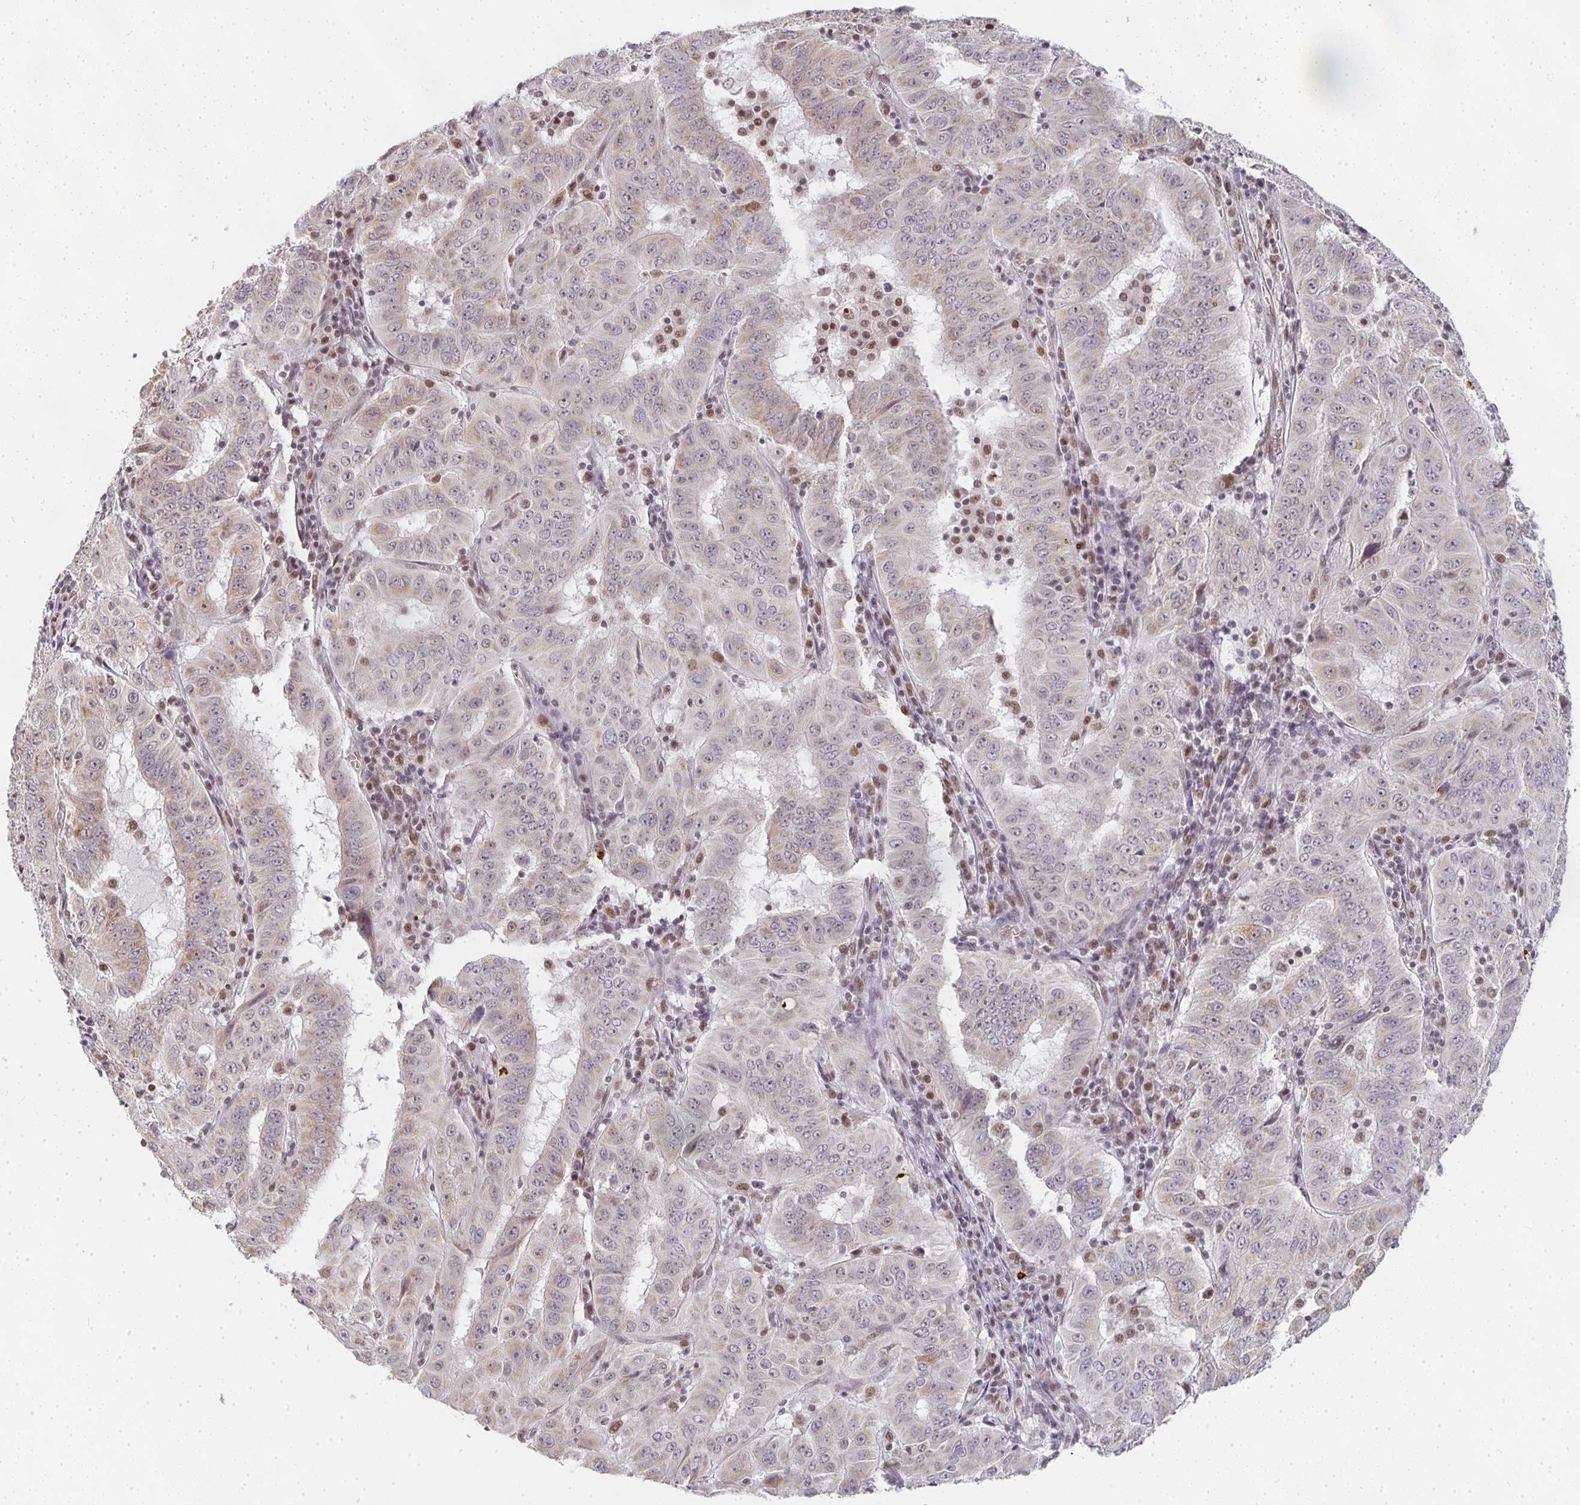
{"staining": {"intensity": "weak", "quantity": "25%-75%", "location": "cytoplasmic/membranous,nuclear"}, "tissue": "pancreatic cancer", "cell_type": "Tumor cells", "image_type": "cancer", "snomed": [{"axis": "morphology", "description": "Adenocarcinoma, NOS"}, {"axis": "topography", "description": "Pancreas"}], "caption": "Immunohistochemistry (DAB) staining of human adenocarcinoma (pancreatic) reveals weak cytoplasmic/membranous and nuclear protein positivity in about 25%-75% of tumor cells.", "gene": "SMARCA2", "patient": {"sex": "male", "age": 63}}